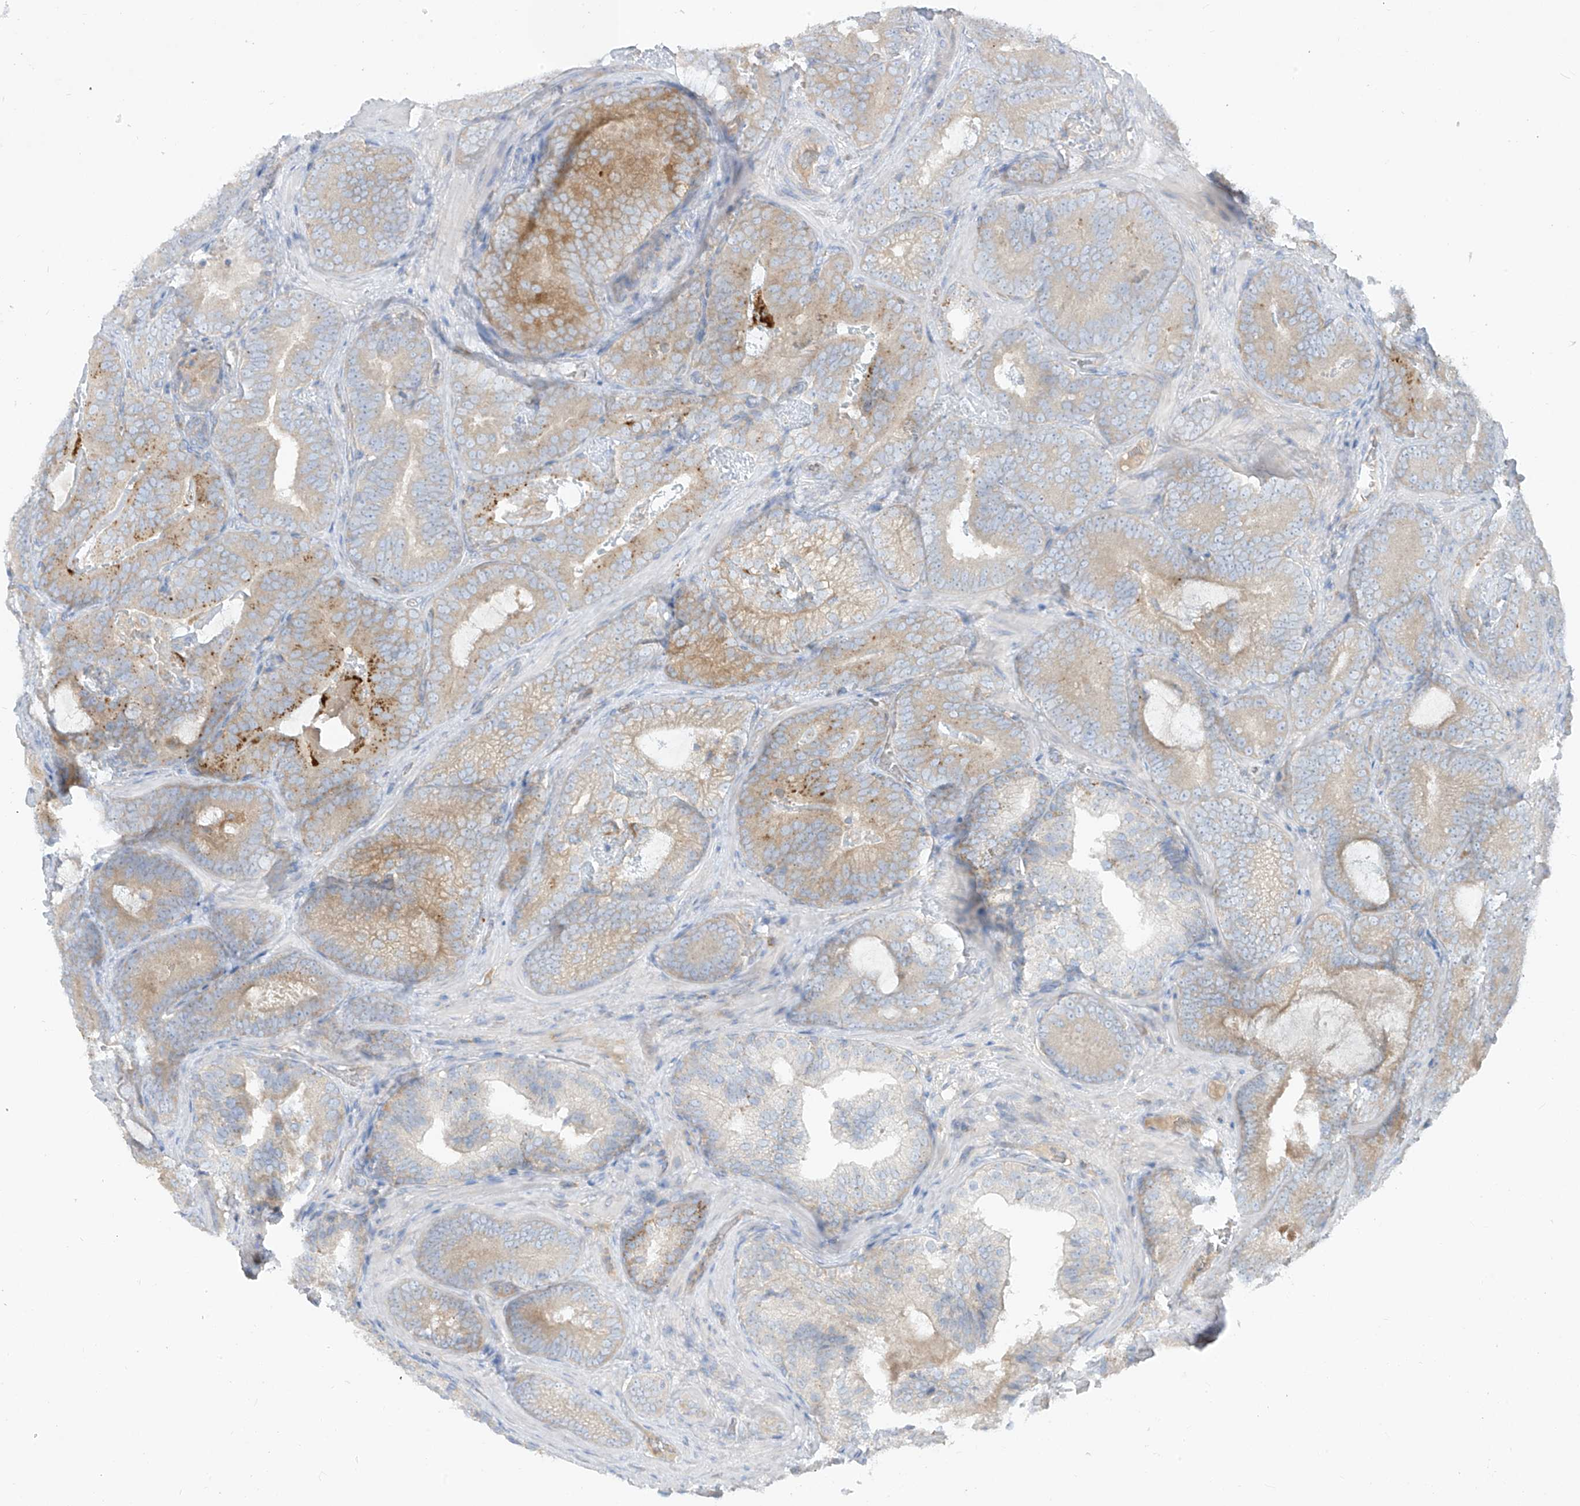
{"staining": {"intensity": "moderate", "quantity": "<25%", "location": "cytoplasmic/membranous"}, "tissue": "prostate cancer", "cell_type": "Tumor cells", "image_type": "cancer", "snomed": [{"axis": "morphology", "description": "Adenocarcinoma, High grade"}, {"axis": "topography", "description": "Prostate"}], "caption": "Immunohistochemical staining of prostate cancer displays low levels of moderate cytoplasmic/membranous protein staining in about <25% of tumor cells.", "gene": "DGKQ", "patient": {"sex": "male", "age": 66}}